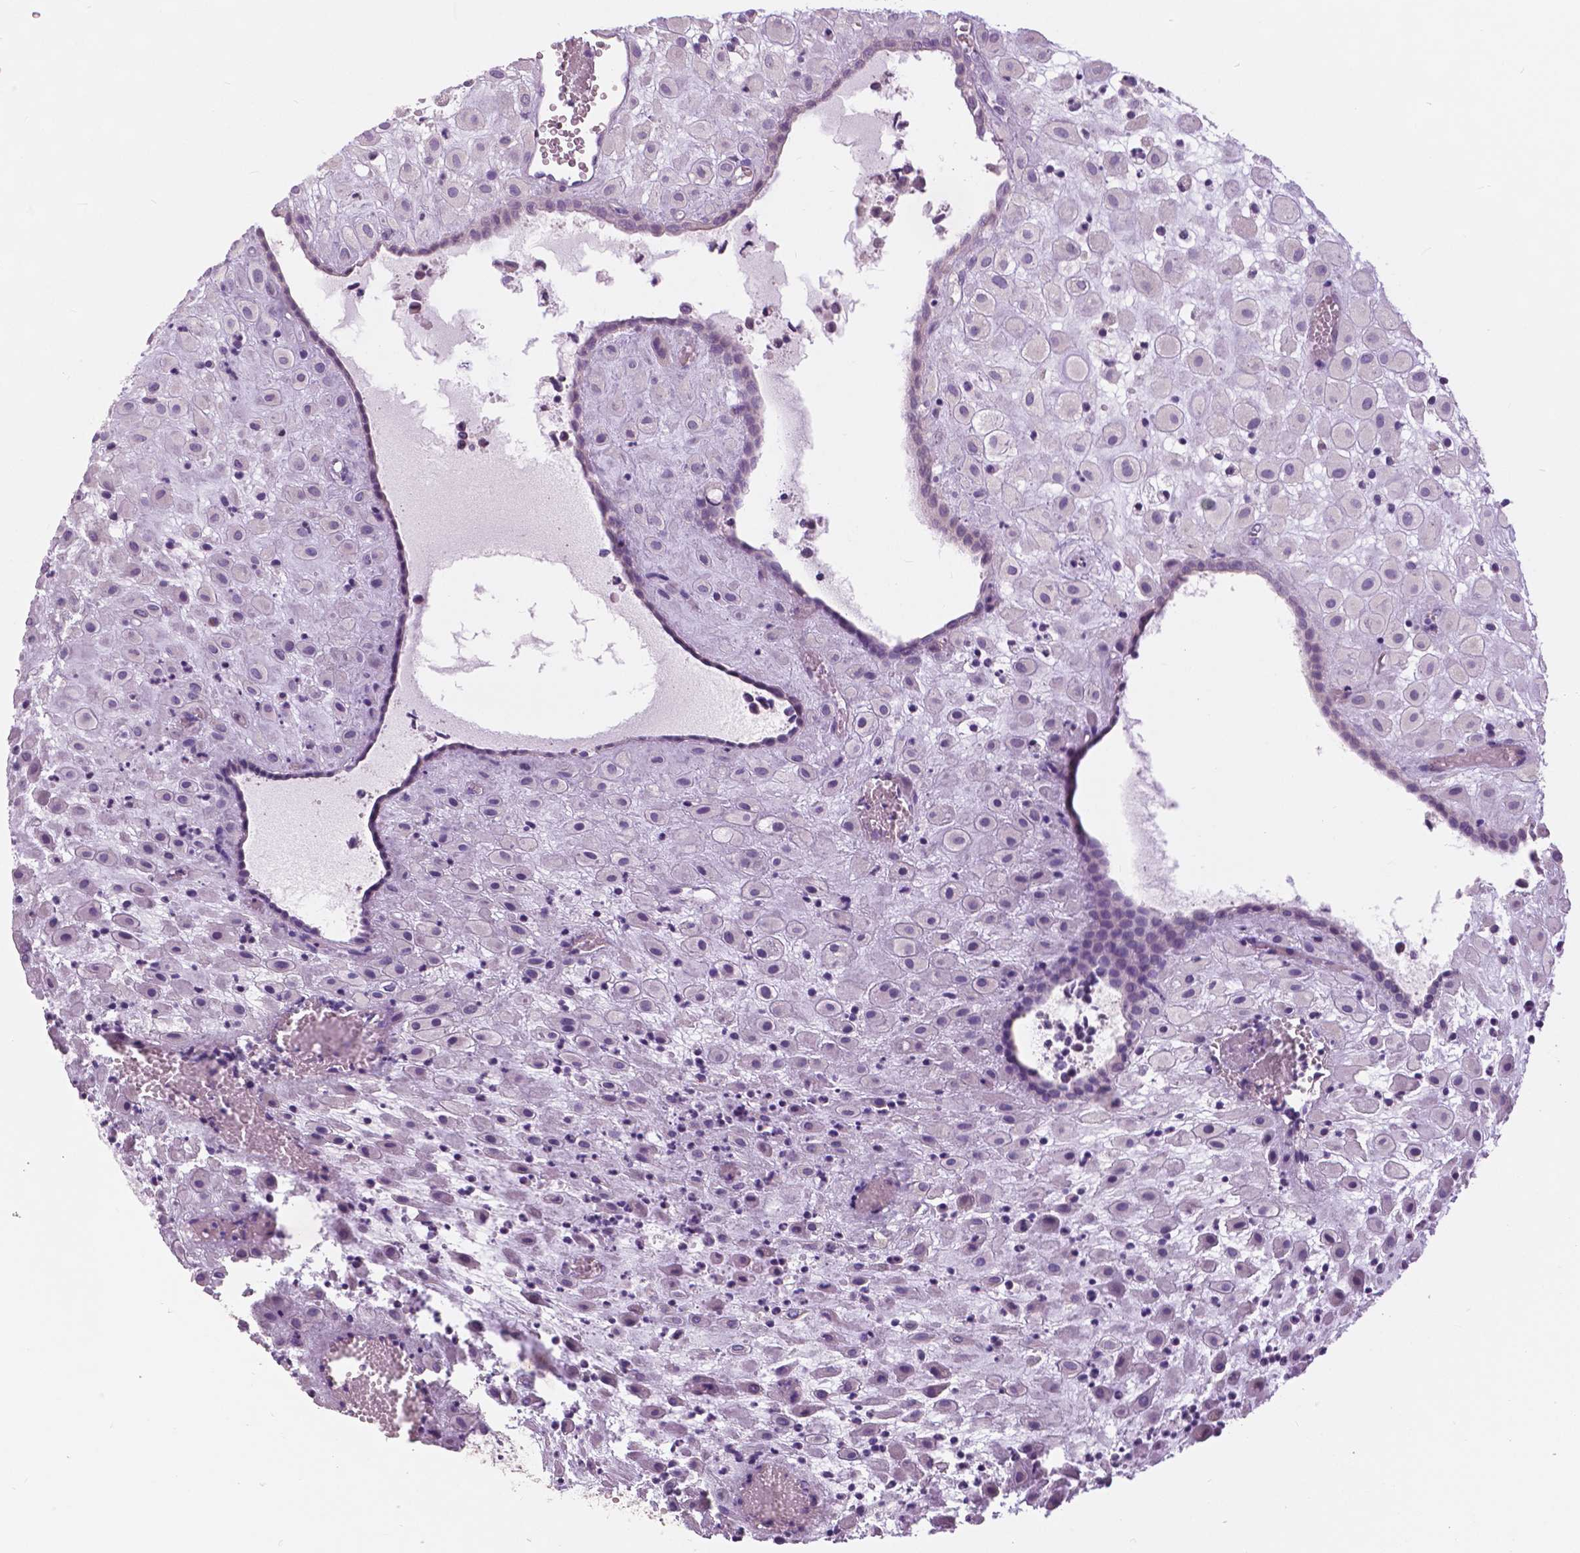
{"staining": {"intensity": "negative", "quantity": "none", "location": "none"}, "tissue": "placenta", "cell_type": "Decidual cells", "image_type": "normal", "snomed": [{"axis": "morphology", "description": "Normal tissue, NOS"}, {"axis": "topography", "description": "Placenta"}], "caption": "Immunohistochemical staining of unremarkable placenta shows no significant expression in decidual cells.", "gene": "SERPINI1", "patient": {"sex": "female", "age": 24}}